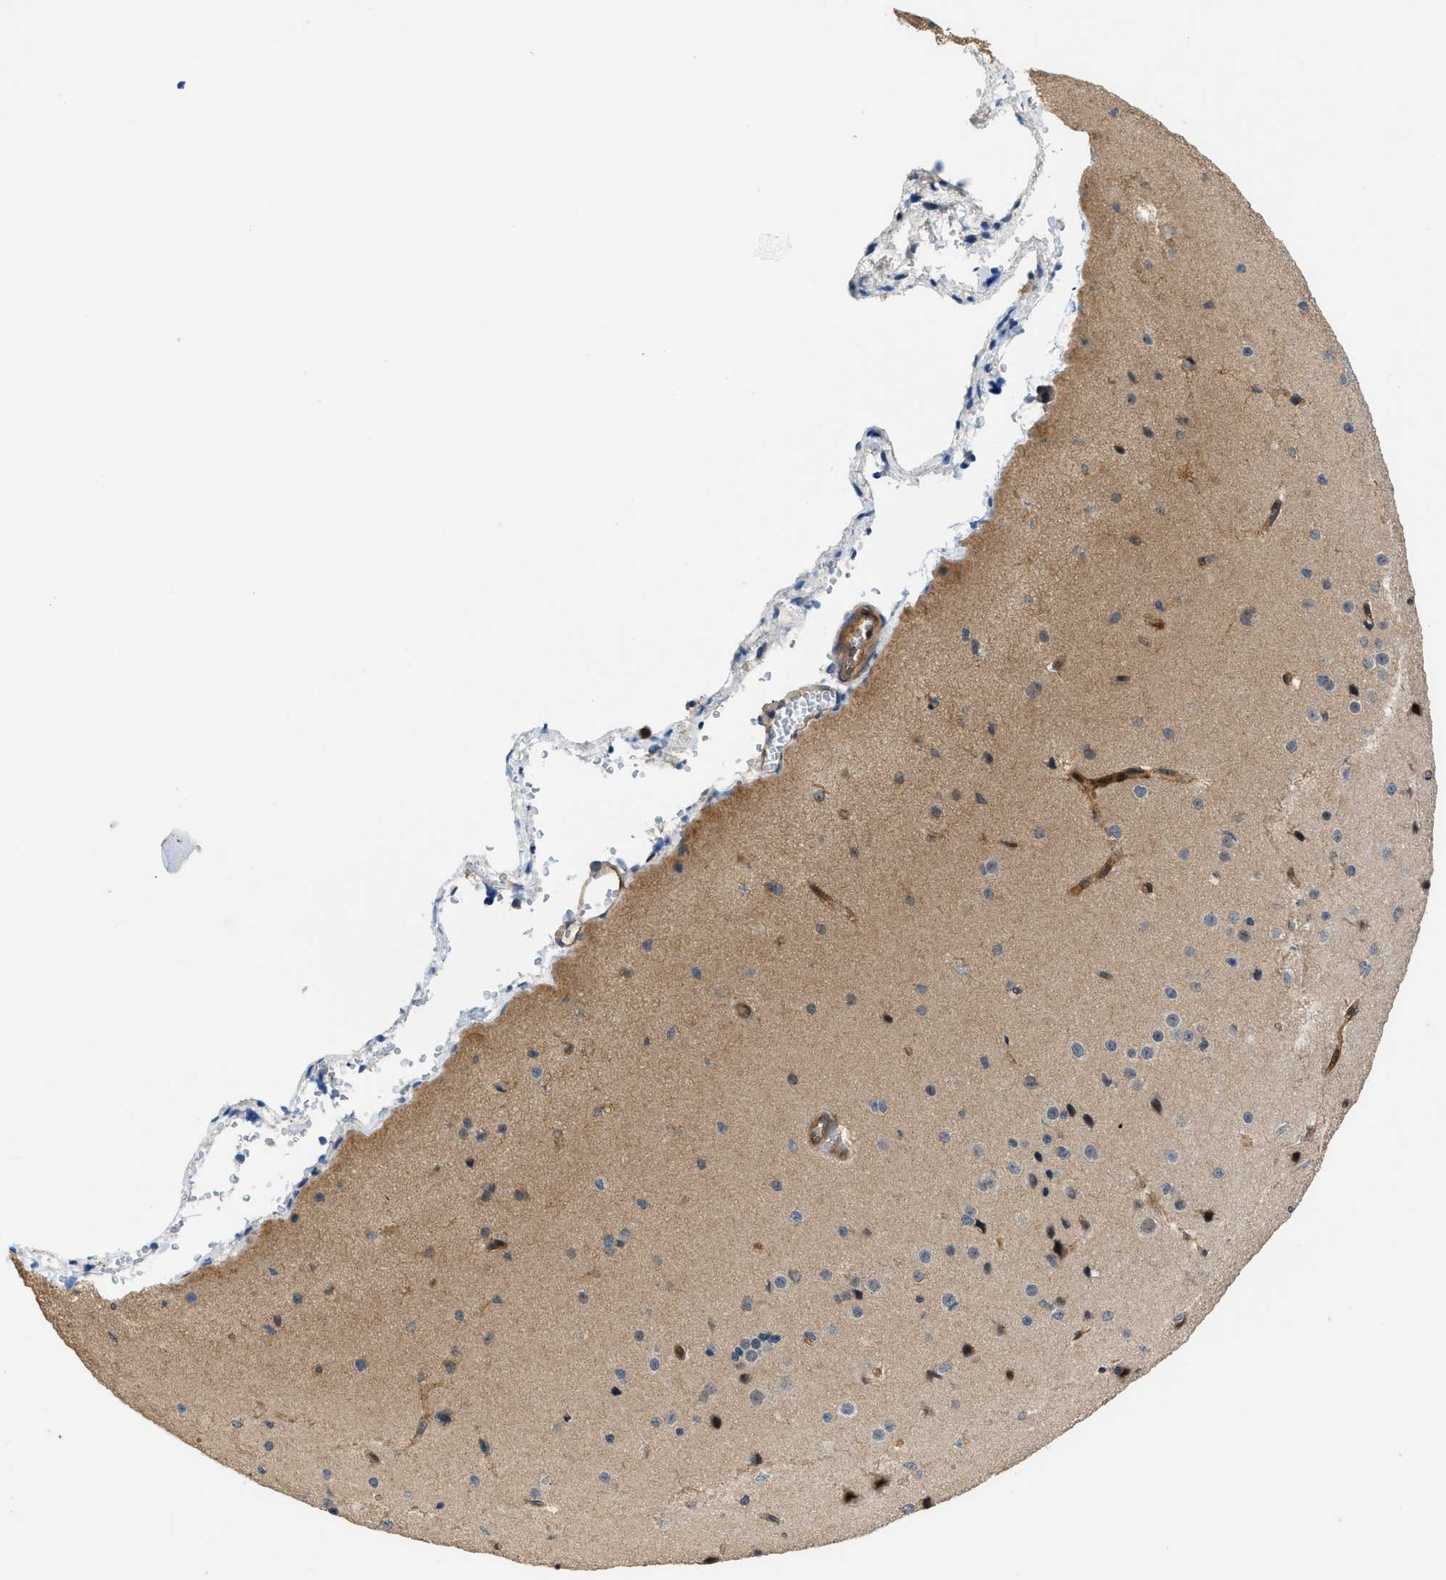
{"staining": {"intensity": "negative", "quantity": "none", "location": "none"}, "tissue": "cerebral cortex", "cell_type": "Endothelial cells", "image_type": "normal", "snomed": [{"axis": "morphology", "description": "Normal tissue, NOS"}, {"axis": "morphology", "description": "Developmental malformation"}, {"axis": "topography", "description": "Cerebral cortex"}], "caption": "Micrograph shows no protein staining in endothelial cells of normal cerebral cortex. The staining was performed using DAB (3,3'-diaminobenzidine) to visualize the protein expression in brown, while the nuclei were stained in blue with hematoxylin (Magnification: 20x).", "gene": "TRAK2", "patient": {"sex": "female", "age": 30}}